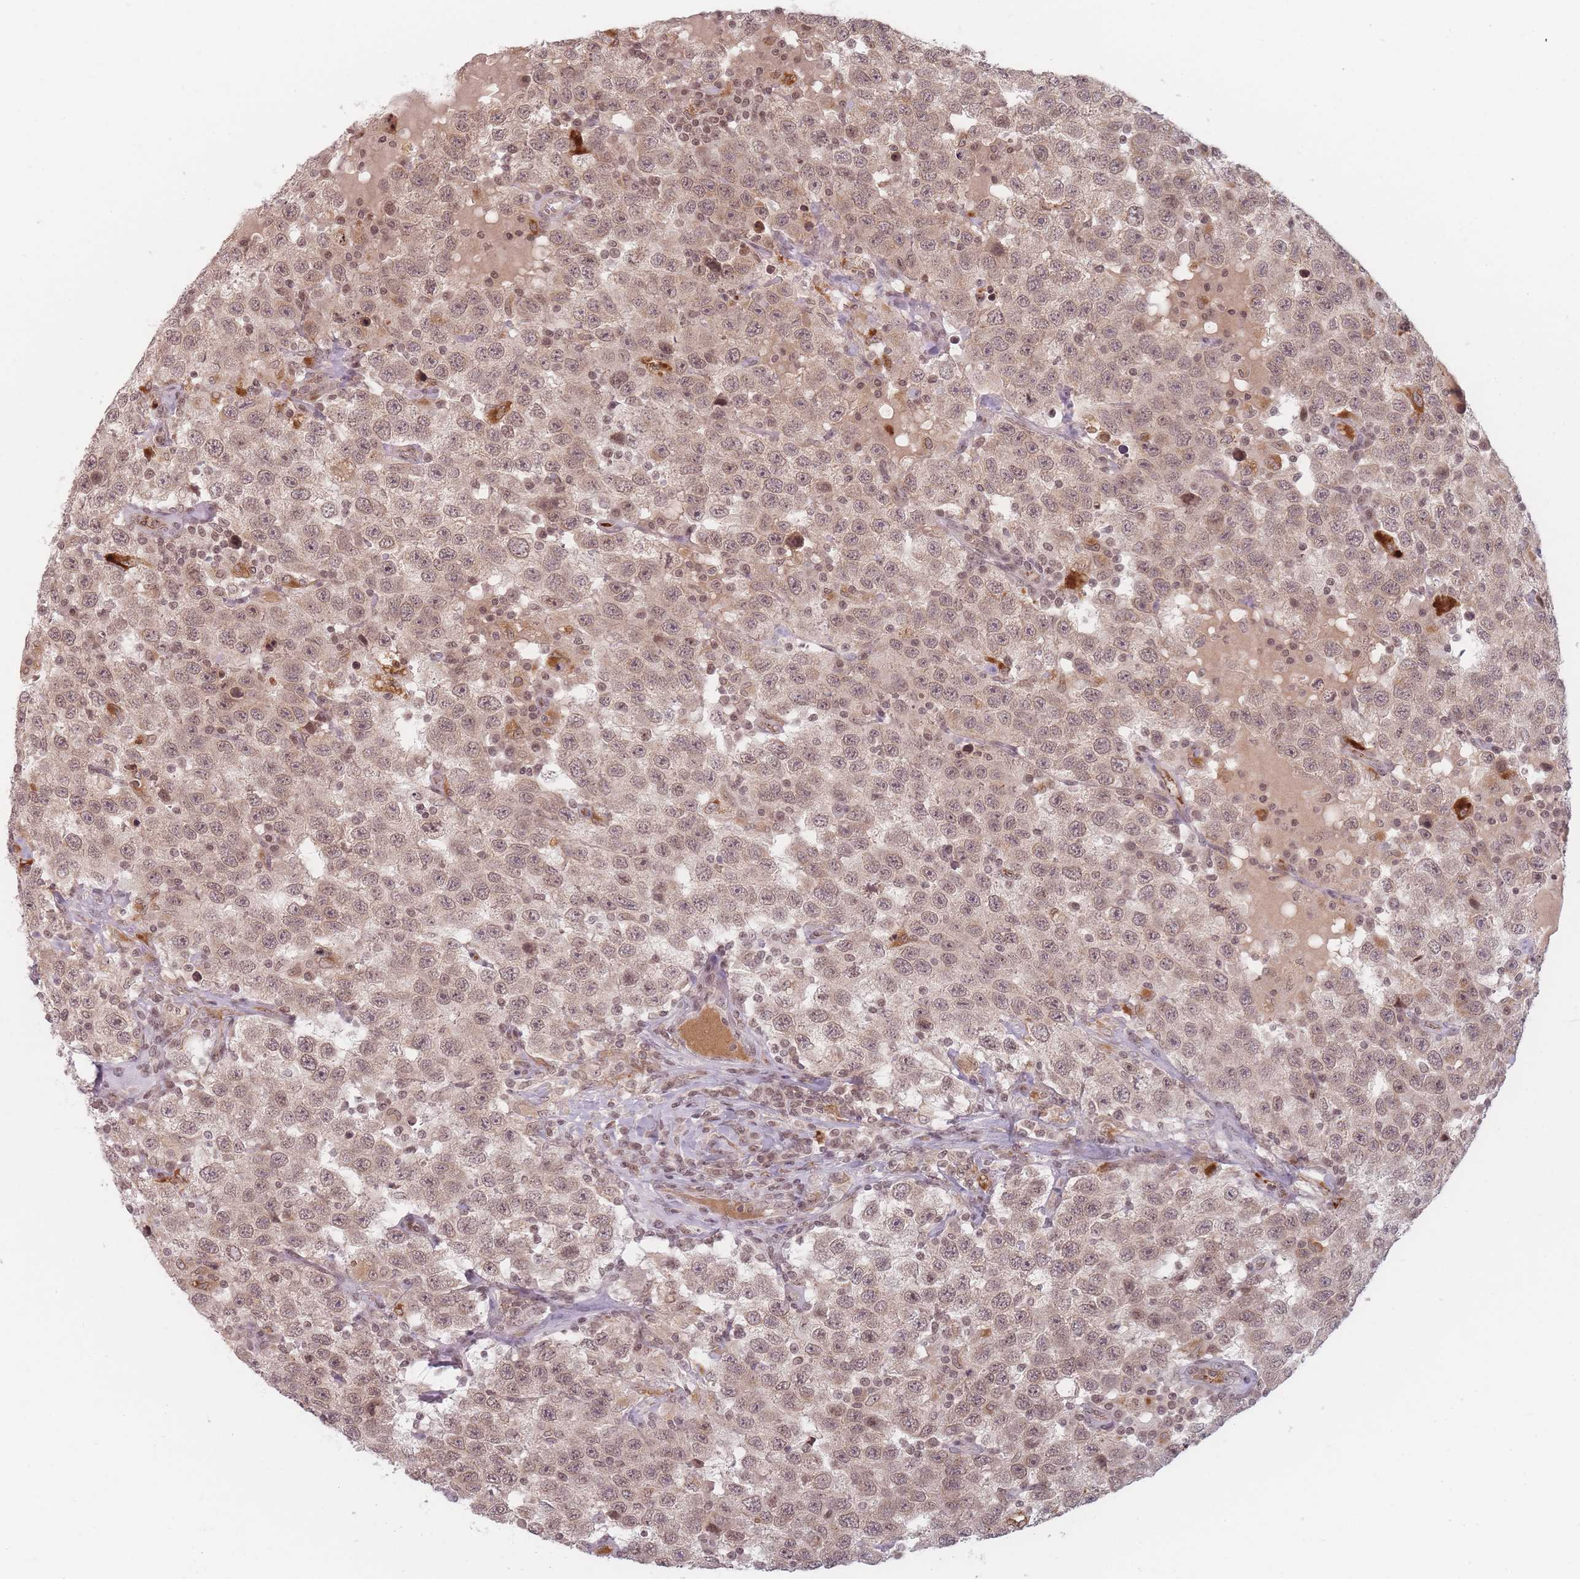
{"staining": {"intensity": "moderate", "quantity": ">75%", "location": "cytoplasmic/membranous,nuclear"}, "tissue": "testis cancer", "cell_type": "Tumor cells", "image_type": "cancer", "snomed": [{"axis": "morphology", "description": "Seminoma, NOS"}, {"axis": "topography", "description": "Testis"}], "caption": "The histopathology image exhibits immunohistochemical staining of seminoma (testis). There is moderate cytoplasmic/membranous and nuclear positivity is seen in about >75% of tumor cells. (DAB (3,3'-diaminobenzidine) IHC, brown staining for protein, blue staining for nuclei).", "gene": "SPATA45", "patient": {"sex": "male", "age": 41}}